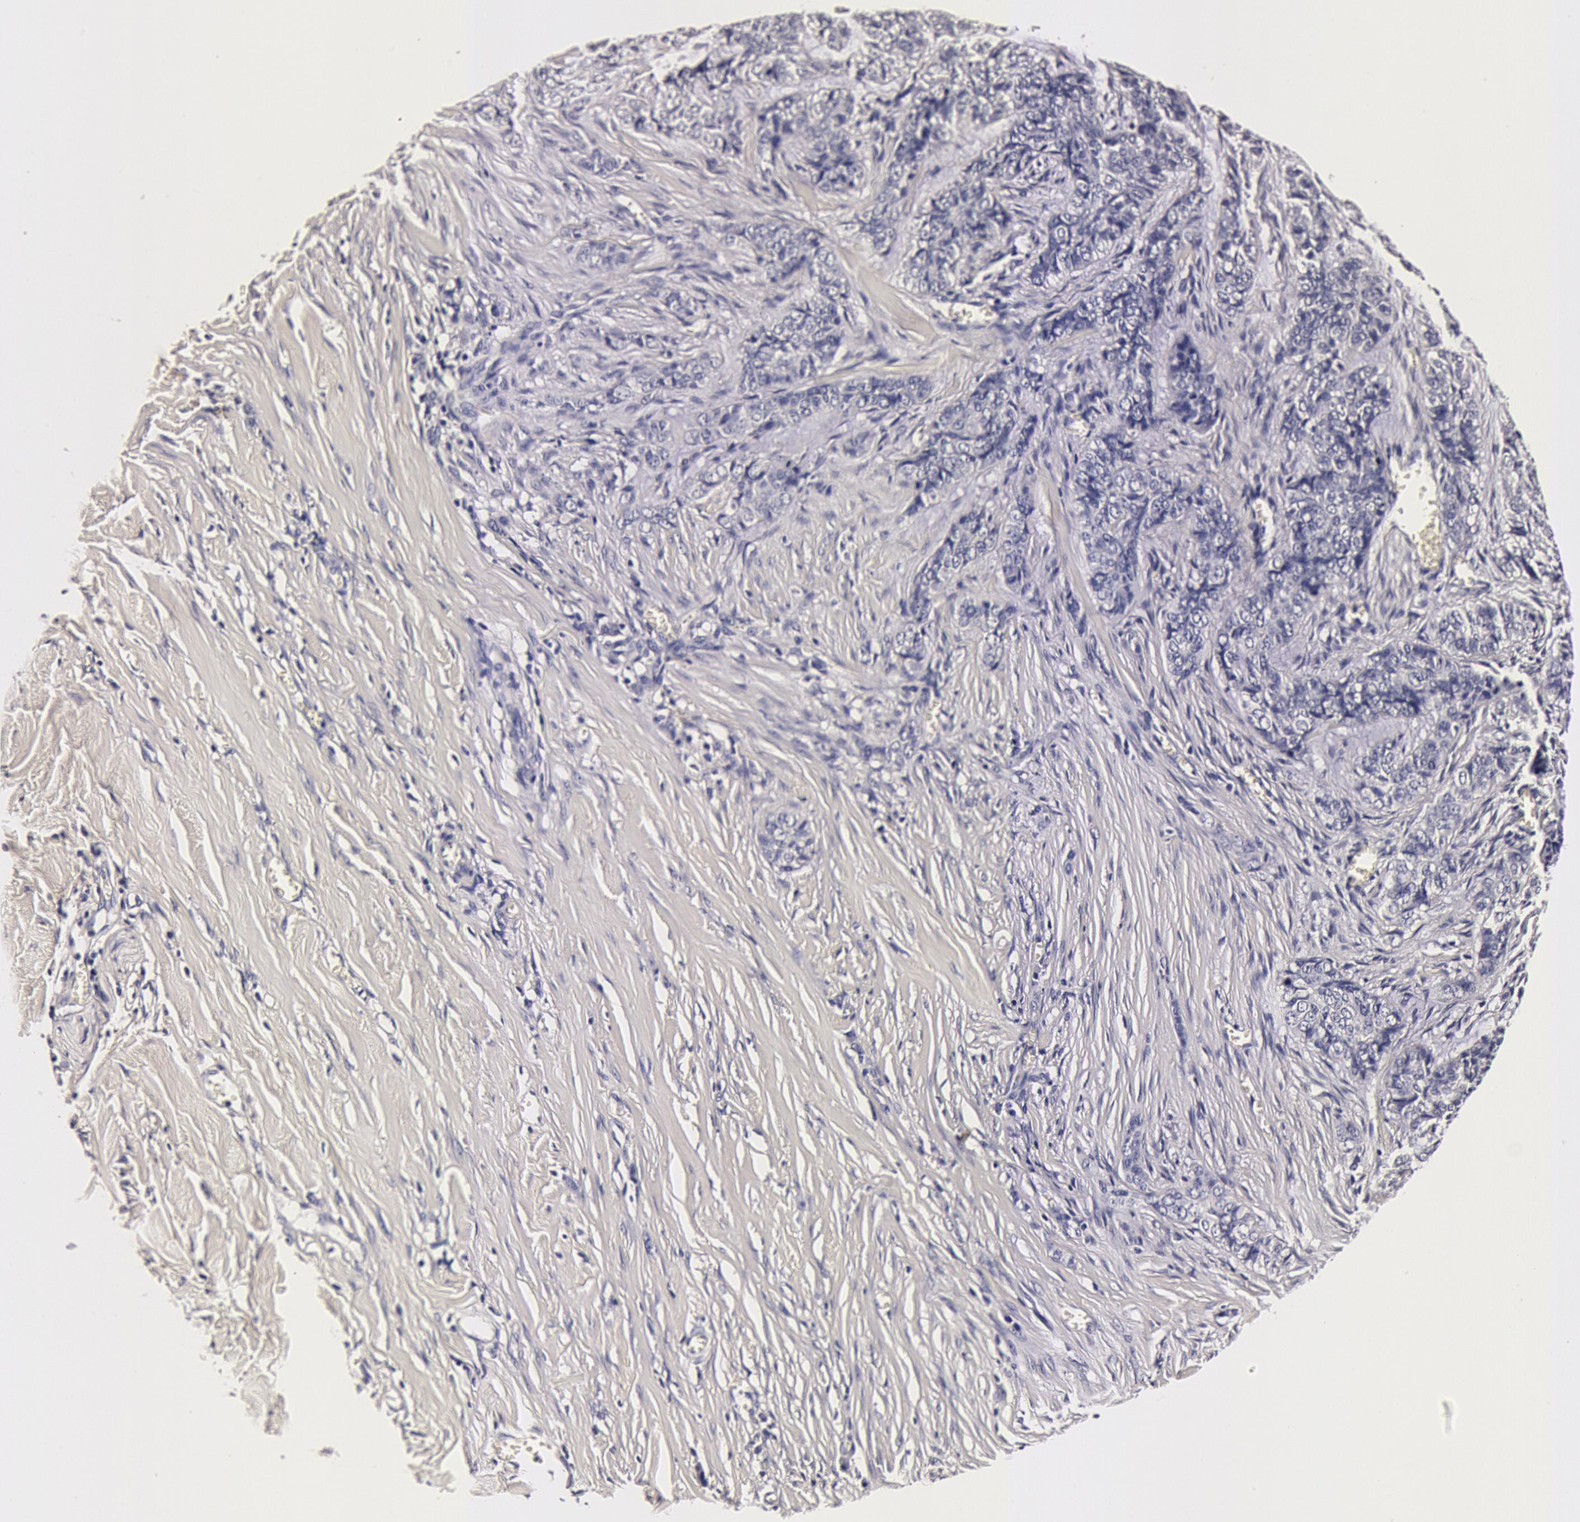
{"staining": {"intensity": "negative", "quantity": "none", "location": "none"}, "tissue": "skin cancer", "cell_type": "Tumor cells", "image_type": "cancer", "snomed": [{"axis": "morphology", "description": "Normal tissue, NOS"}, {"axis": "morphology", "description": "Basal cell carcinoma"}, {"axis": "topography", "description": "Skin"}], "caption": "IHC image of basal cell carcinoma (skin) stained for a protein (brown), which exhibits no expression in tumor cells.", "gene": "CCDC22", "patient": {"sex": "female", "age": 65}}